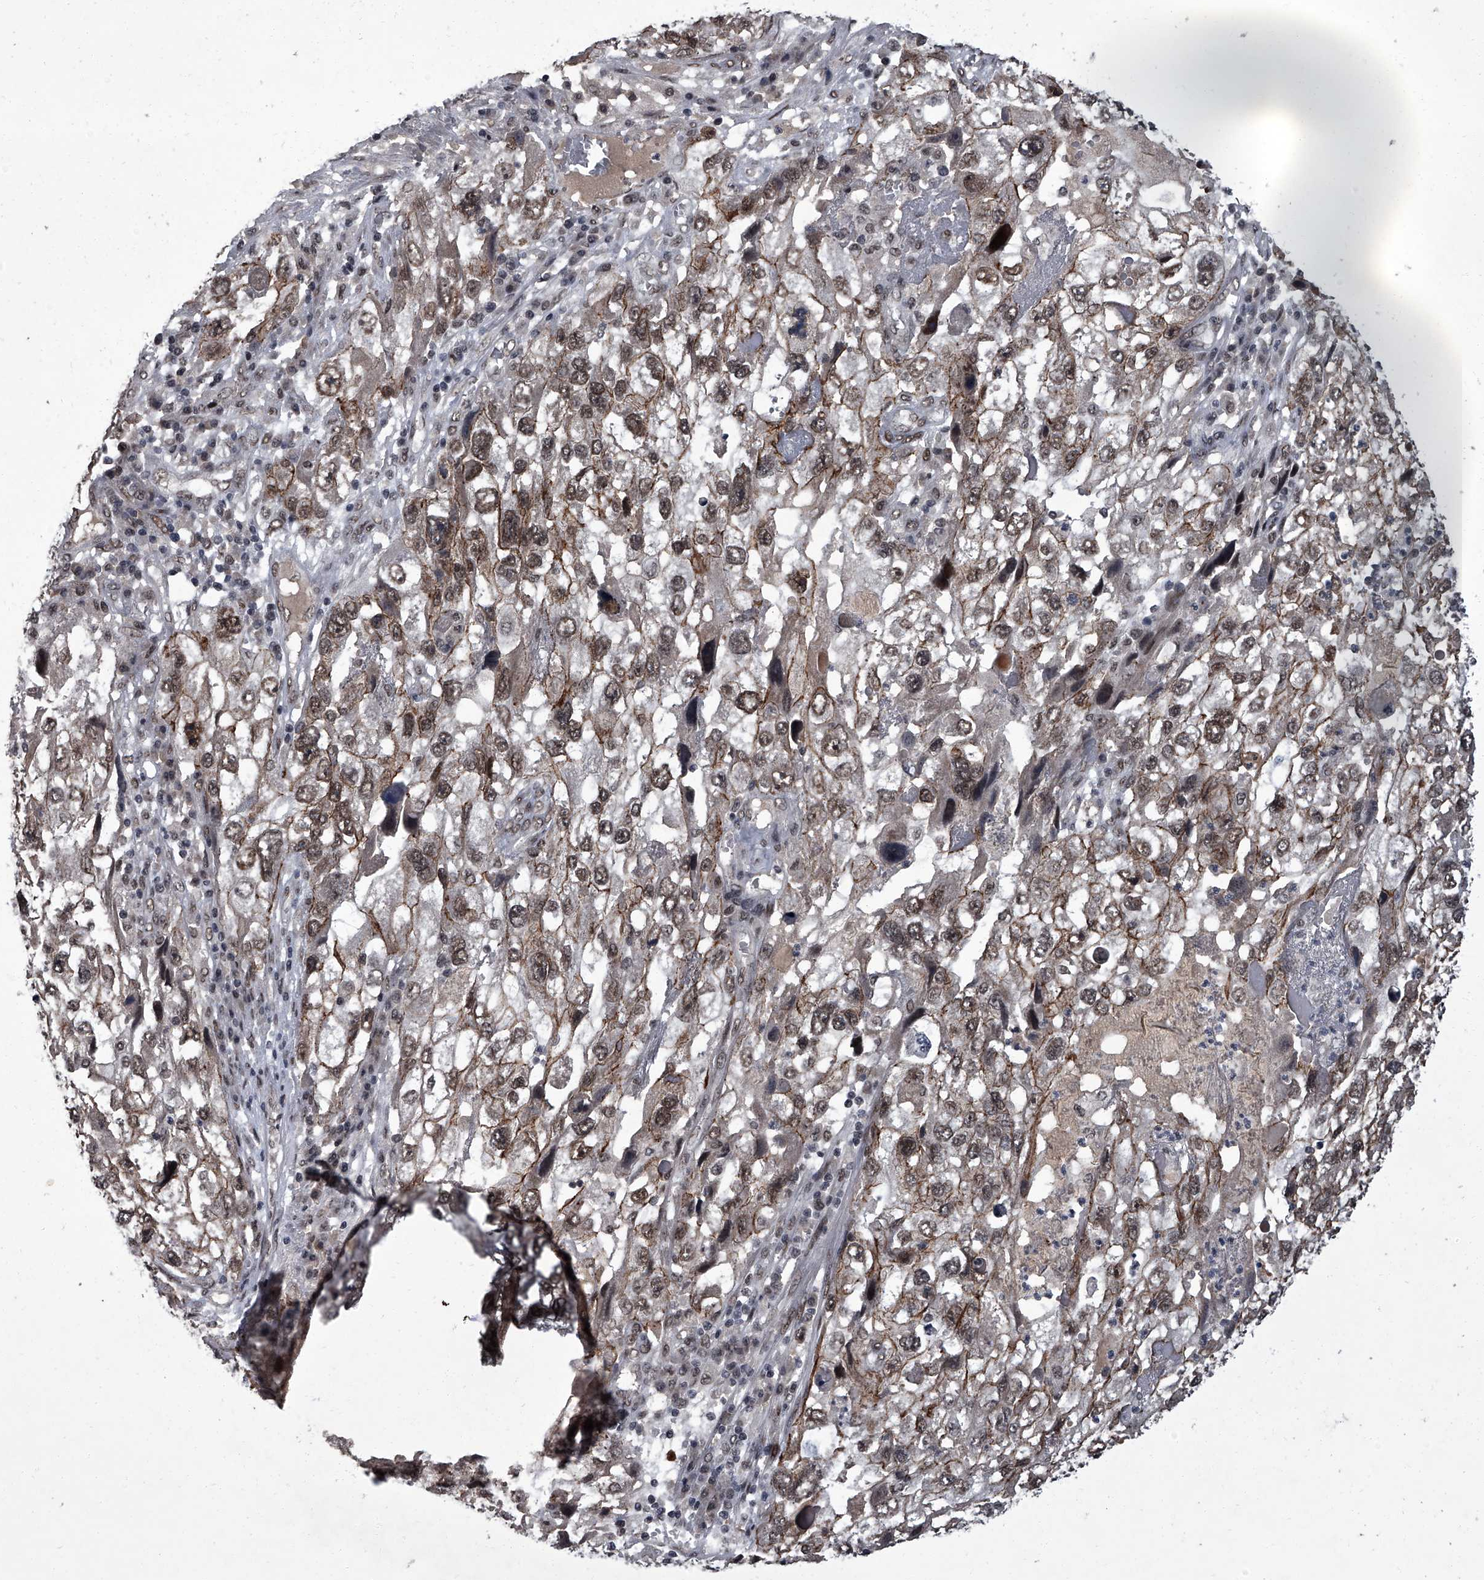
{"staining": {"intensity": "moderate", "quantity": ">75%", "location": "cytoplasmic/membranous,nuclear"}, "tissue": "endometrial cancer", "cell_type": "Tumor cells", "image_type": "cancer", "snomed": [{"axis": "morphology", "description": "Adenocarcinoma, NOS"}, {"axis": "topography", "description": "Endometrium"}], "caption": "Moderate cytoplasmic/membranous and nuclear positivity for a protein is seen in about >75% of tumor cells of adenocarcinoma (endometrial) using immunohistochemistry (IHC).", "gene": "ZNF518B", "patient": {"sex": "female", "age": 49}}